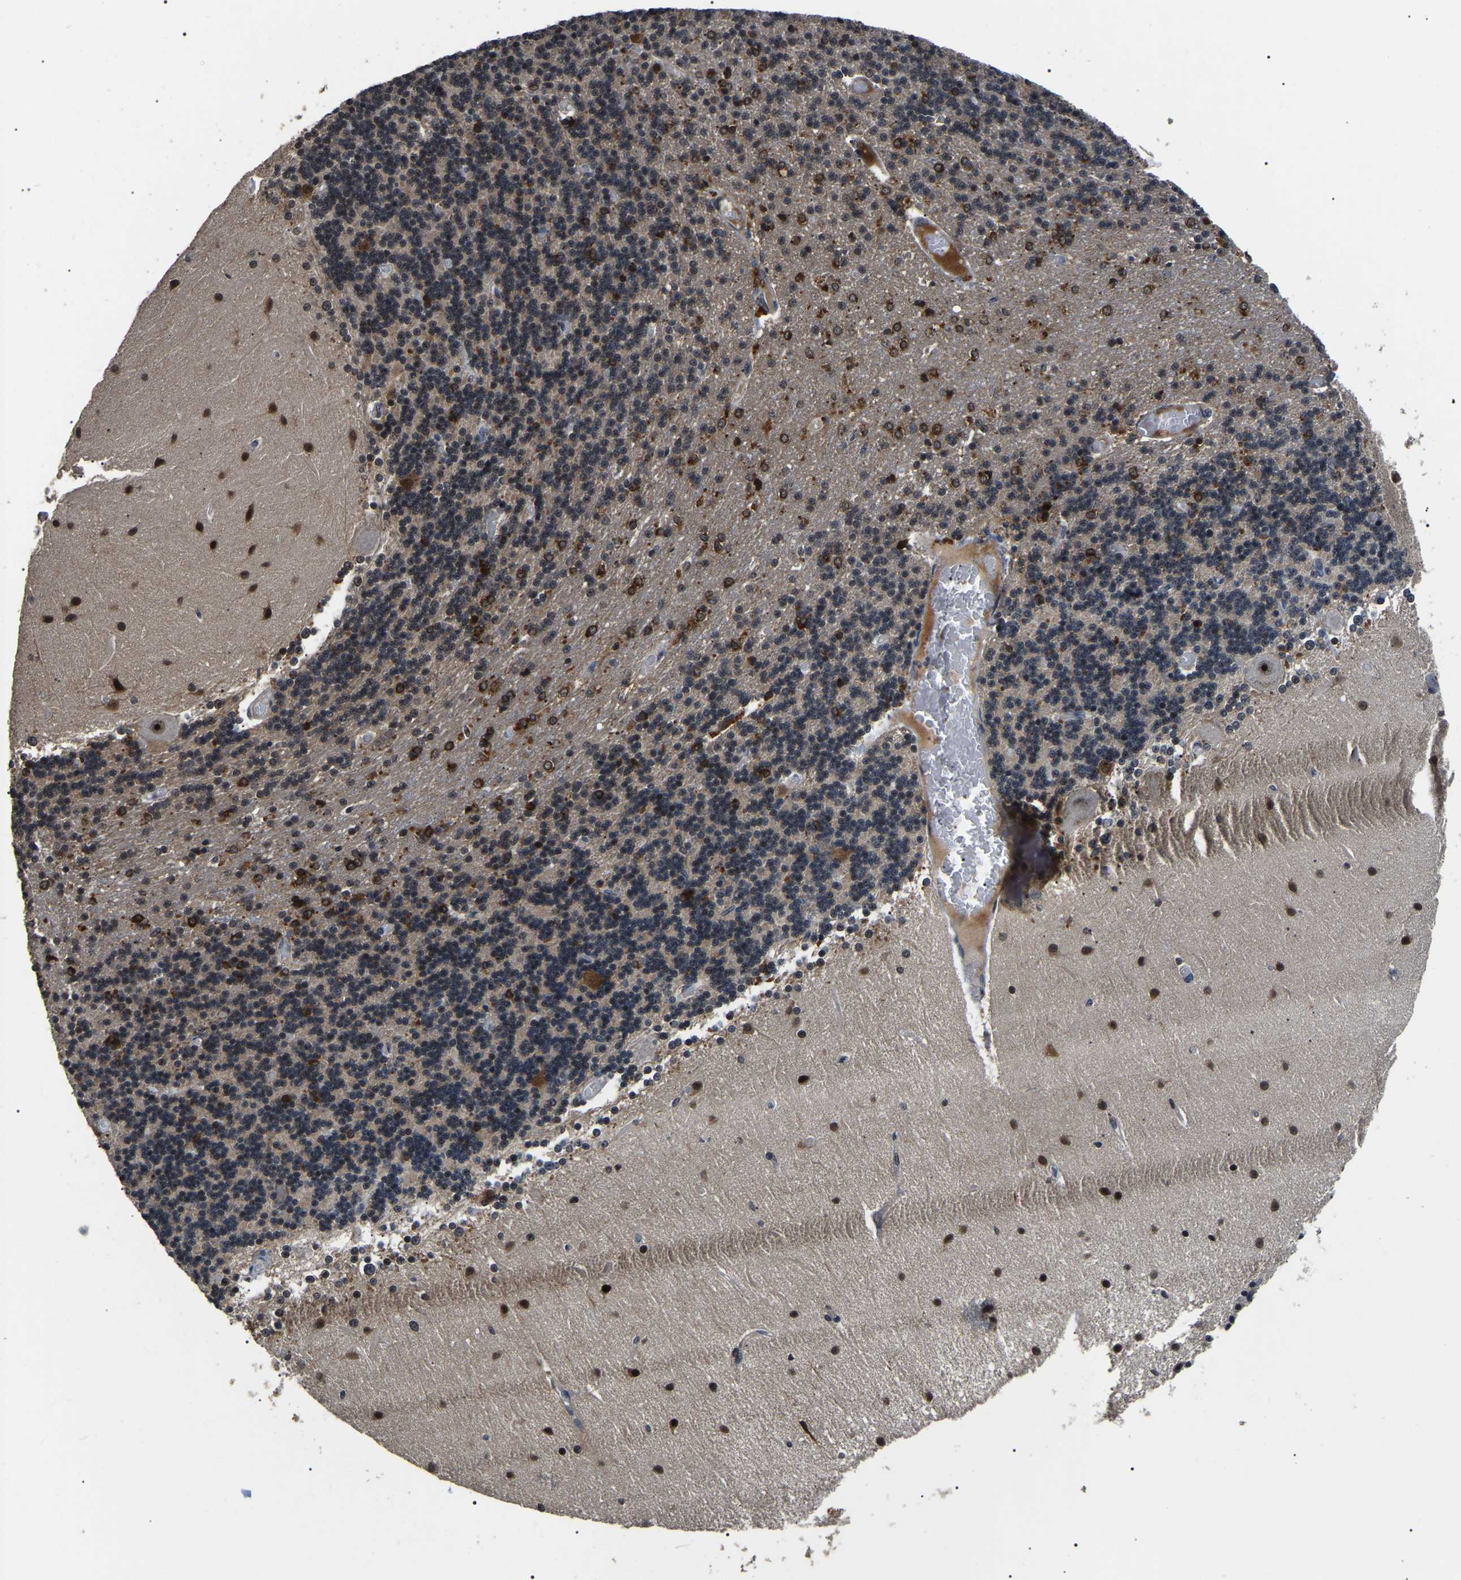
{"staining": {"intensity": "moderate", "quantity": "<25%", "location": "cytoplasmic/membranous"}, "tissue": "cerebellum", "cell_type": "Cells in granular layer", "image_type": "normal", "snomed": [{"axis": "morphology", "description": "Normal tissue, NOS"}, {"axis": "topography", "description": "Cerebellum"}], "caption": "Normal cerebellum shows moderate cytoplasmic/membranous staining in approximately <25% of cells in granular layer, visualized by immunohistochemistry. (Stains: DAB (3,3'-diaminobenzidine) in brown, nuclei in blue, Microscopy: brightfield microscopy at high magnification).", "gene": "PPM1E", "patient": {"sex": "female", "age": 54}}